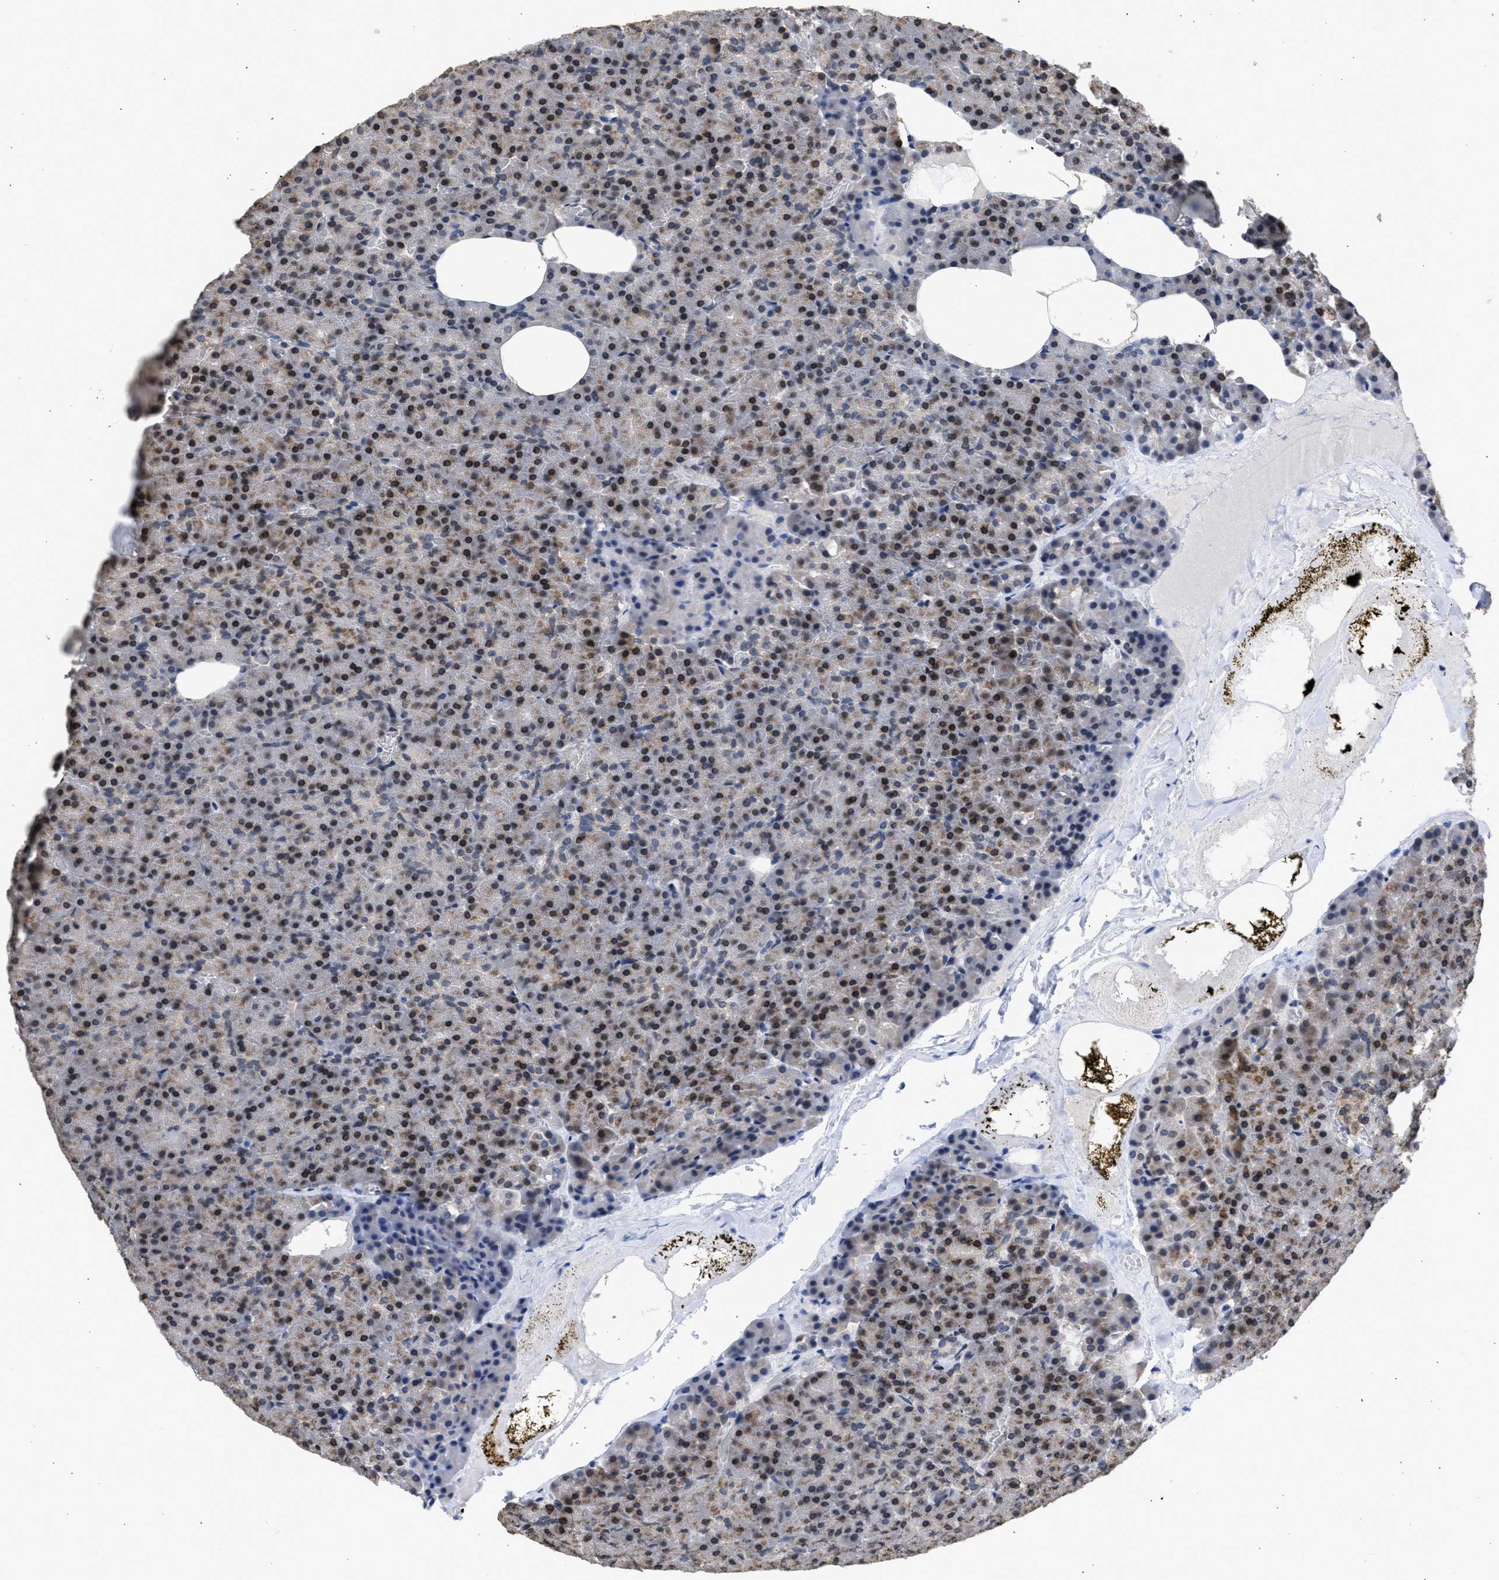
{"staining": {"intensity": "moderate", "quantity": "25%-75%", "location": "cytoplasmic/membranous,nuclear"}, "tissue": "pancreas", "cell_type": "Exocrine glandular cells", "image_type": "normal", "snomed": [{"axis": "morphology", "description": "Normal tissue, NOS"}, {"axis": "morphology", "description": "Carcinoid, malignant, NOS"}, {"axis": "topography", "description": "Pancreas"}], "caption": "This is a histology image of immunohistochemistry staining of normal pancreas, which shows moderate staining in the cytoplasmic/membranous,nuclear of exocrine glandular cells.", "gene": "NUP35", "patient": {"sex": "female", "age": 35}}